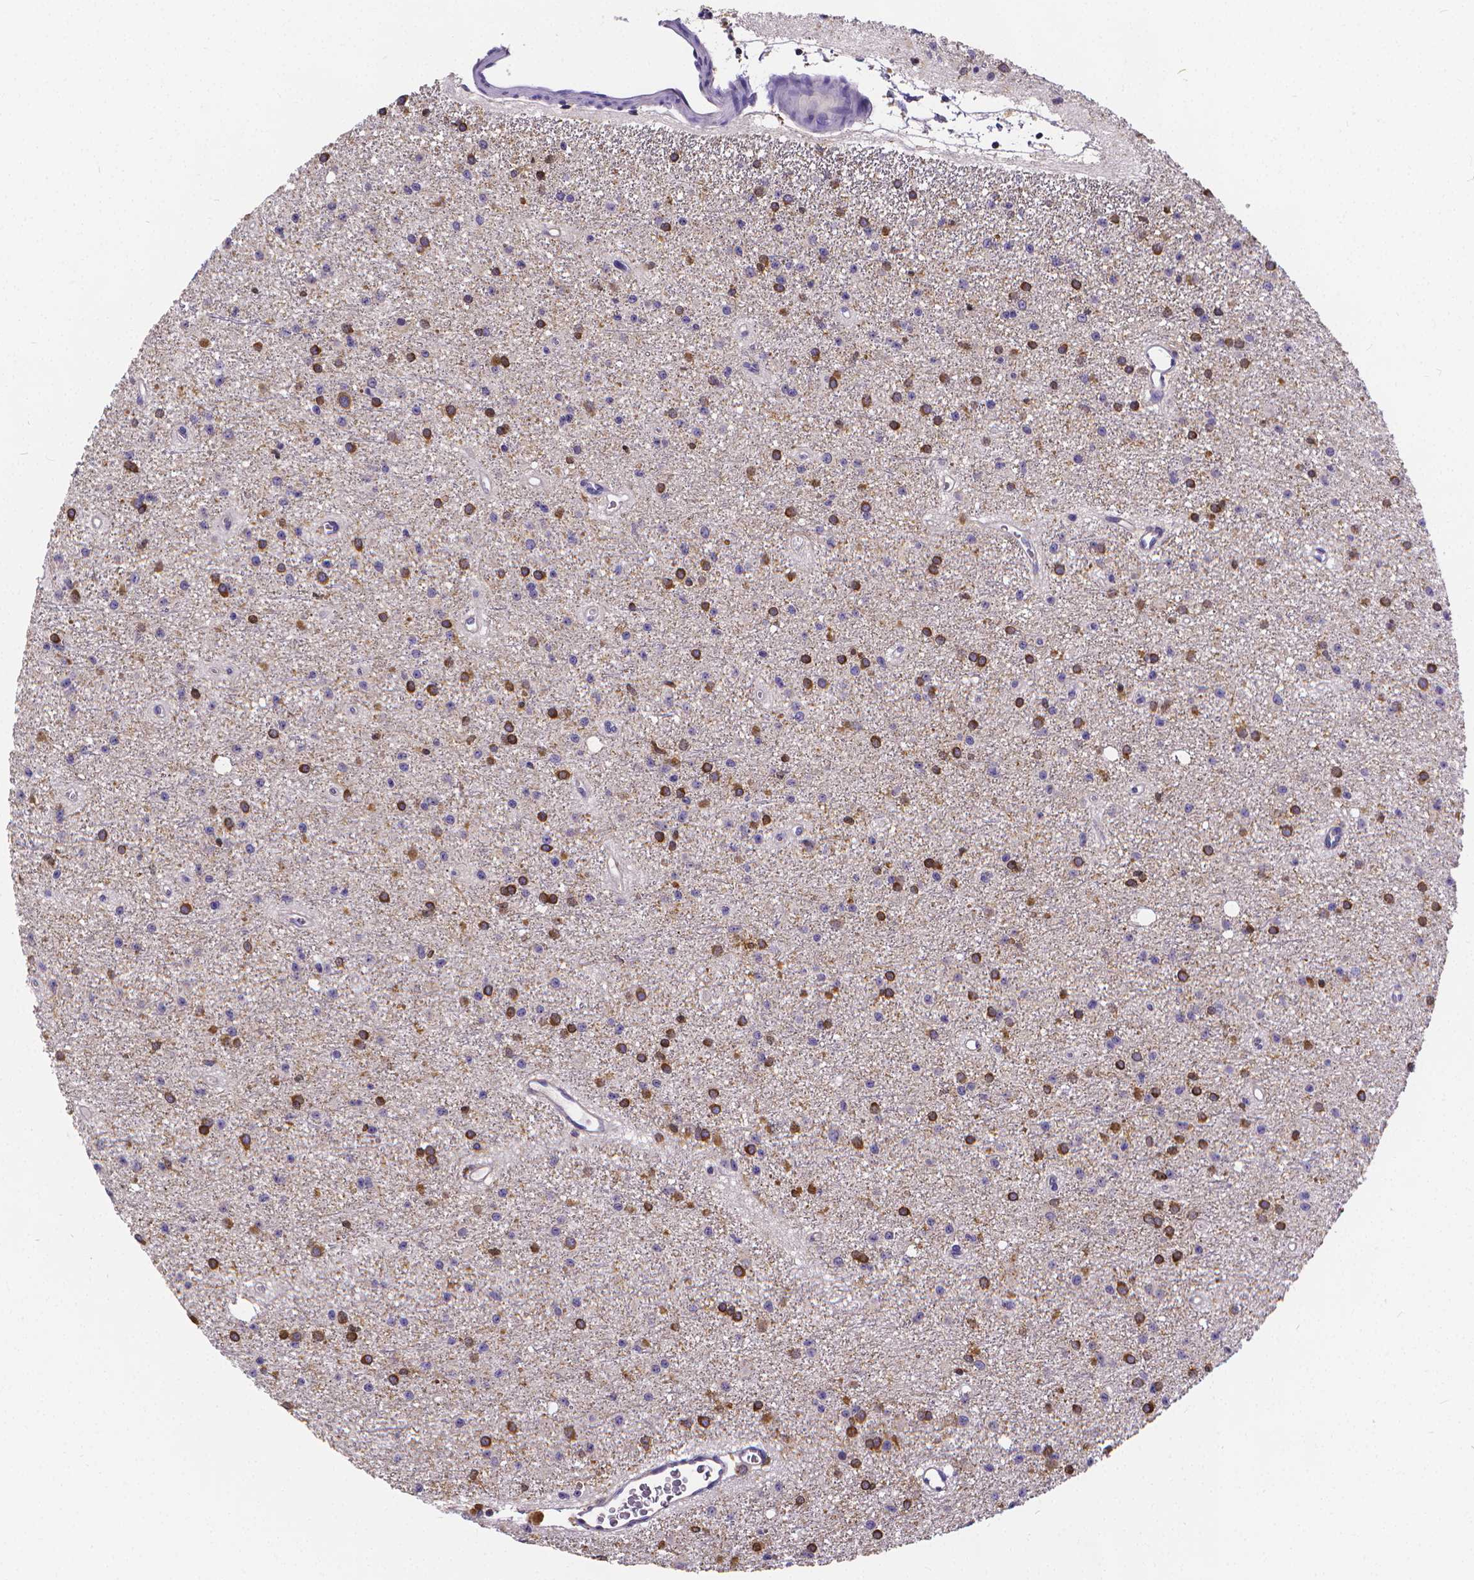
{"staining": {"intensity": "strong", "quantity": ">75%", "location": "cytoplasmic/membranous"}, "tissue": "glioma", "cell_type": "Tumor cells", "image_type": "cancer", "snomed": [{"axis": "morphology", "description": "Glioma, malignant, Low grade"}, {"axis": "topography", "description": "Brain"}], "caption": "Strong cytoplasmic/membranous protein positivity is appreciated in approximately >75% of tumor cells in glioma.", "gene": "GLRB", "patient": {"sex": "male", "age": 27}}